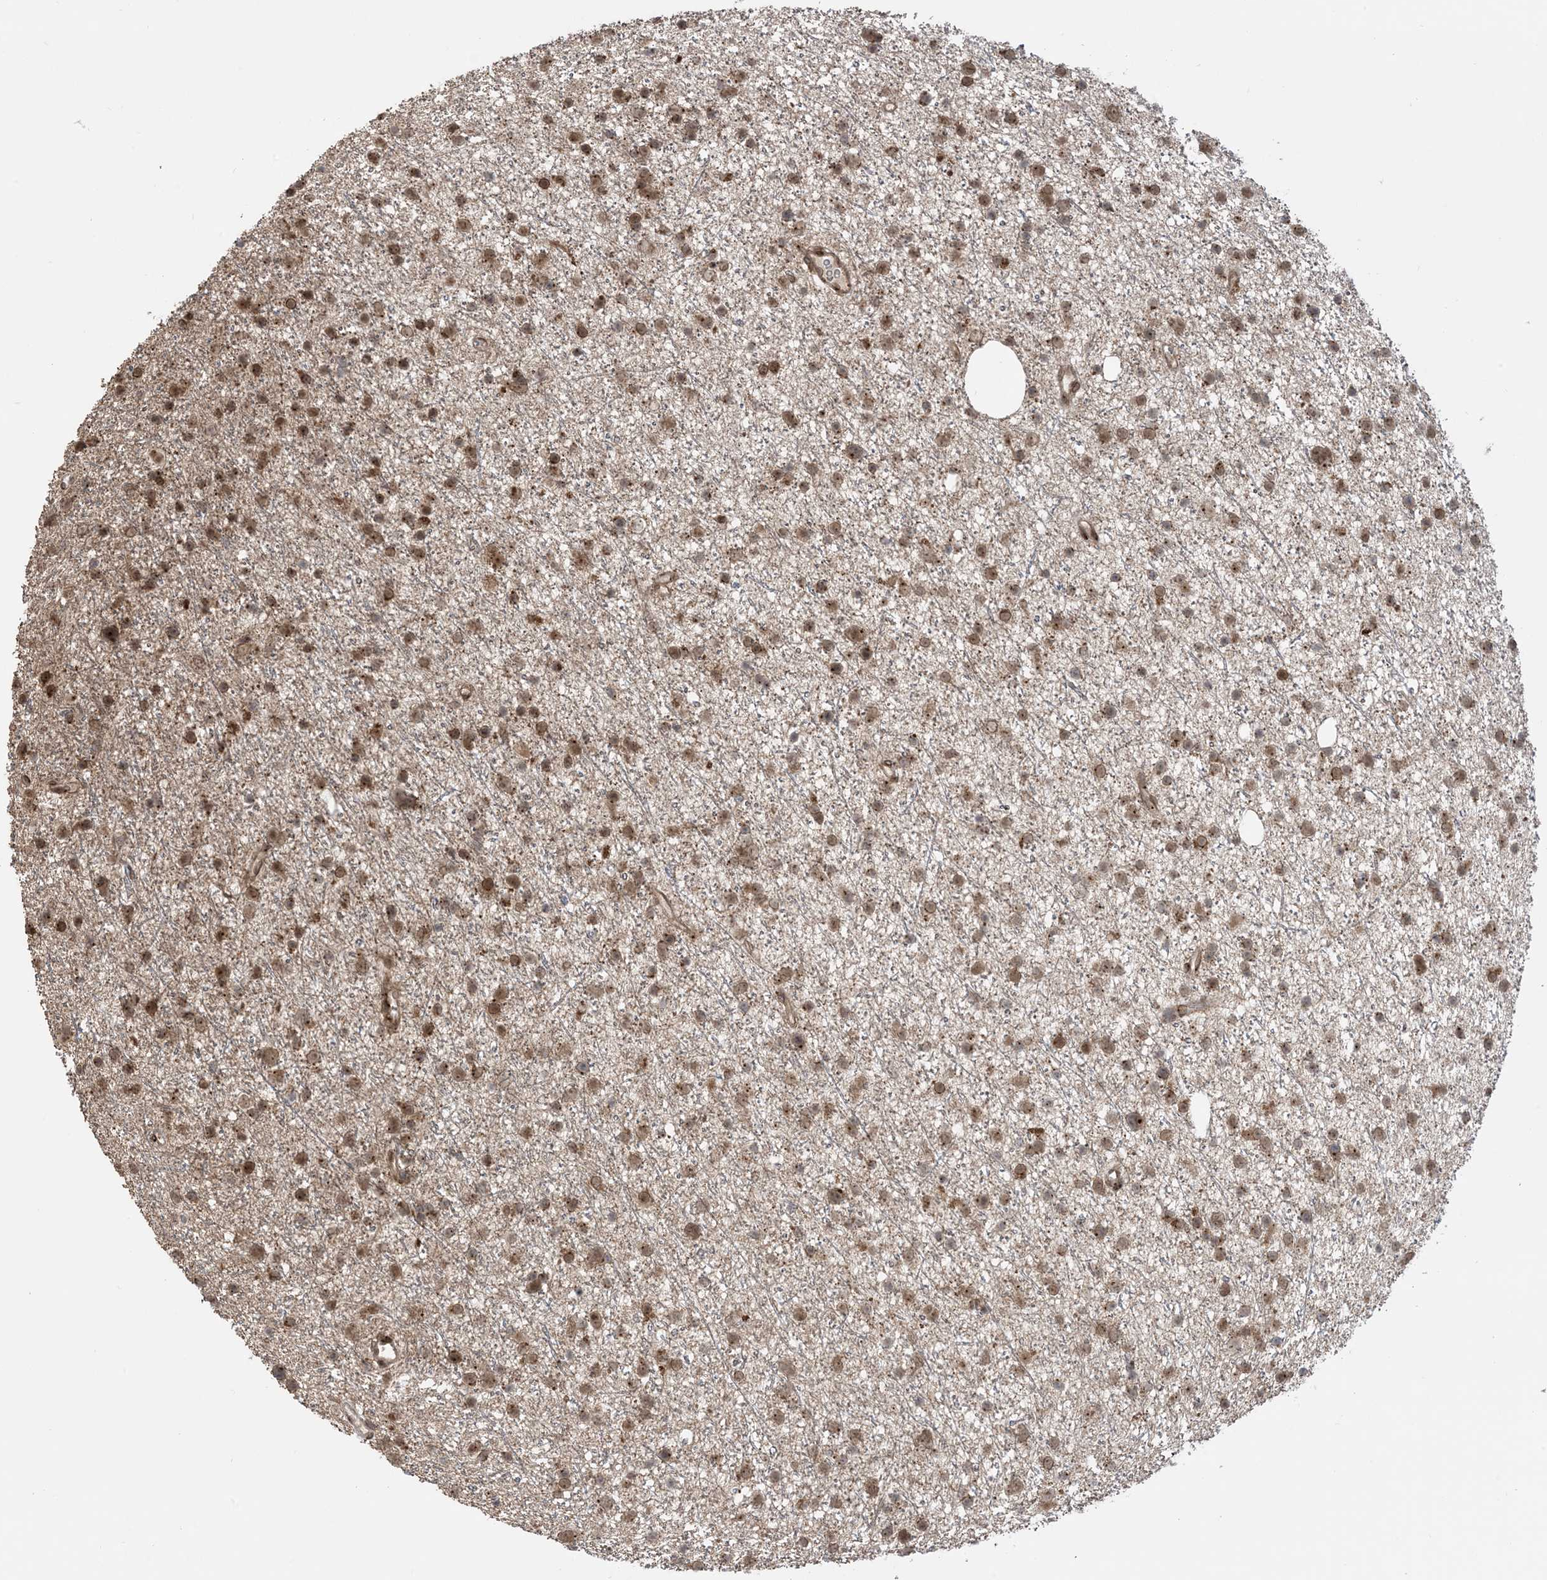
{"staining": {"intensity": "strong", "quantity": ">75%", "location": "cytoplasmic/membranous,nuclear"}, "tissue": "glioma", "cell_type": "Tumor cells", "image_type": "cancer", "snomed": [{"axis": "morphology", "description": "Glioma, malignant, Low grade"}, {"axis": "topography", "description": "Cerebral cortex"}], "caption": "Strong cytoplasmic/membranous and nuclear staining is identified in approximately >75% of tumor cells in malignant glioma (low-grade).", "gene": "CASP4", "patient": {"sex": "female", "age": 39}}